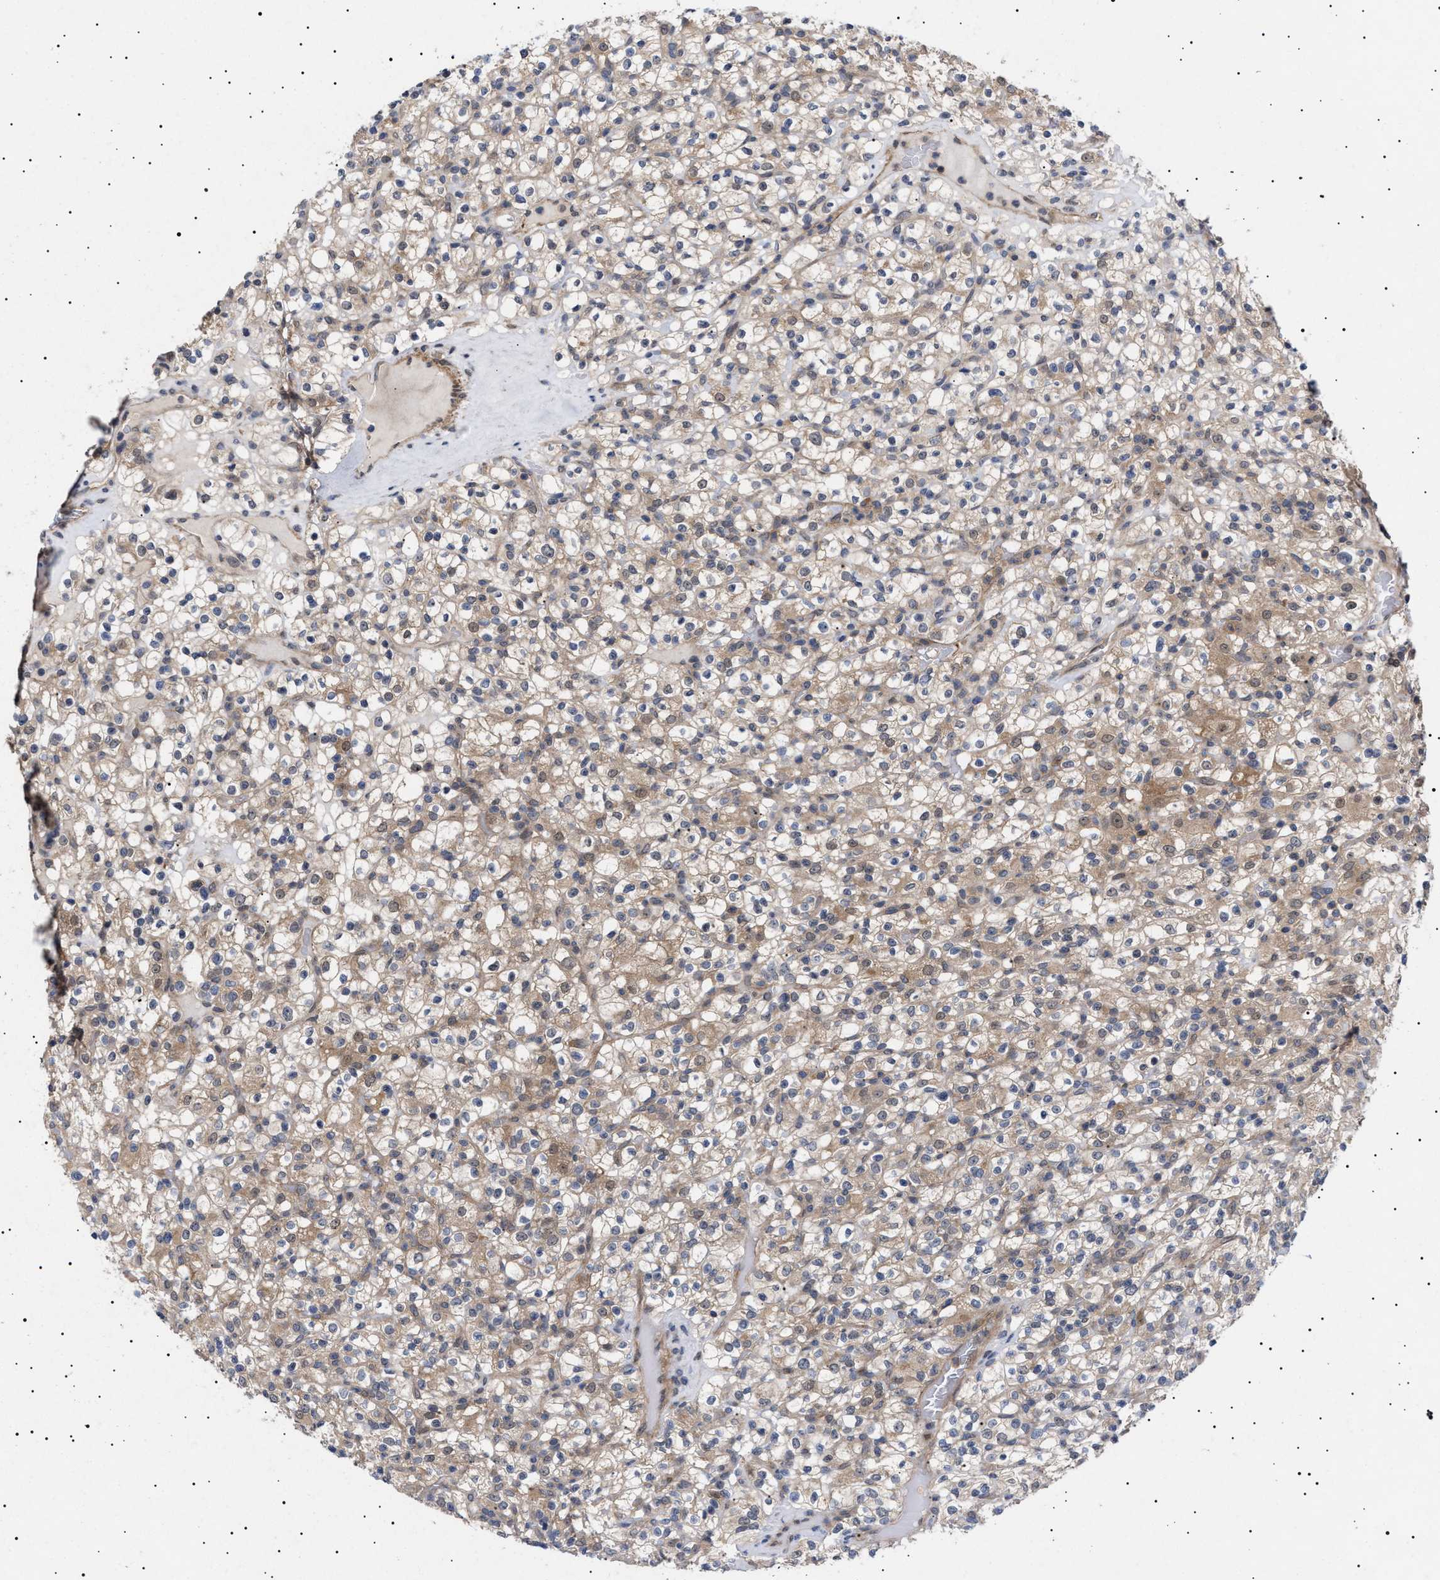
{"staining": {"intensity": "weak", "quantity": ">75%", "location": "cytoplasmic/membranous"}, "tissue": "renal cancer", "cell_type": "Tumor cells", "image_type": "cancer", "snomed": [{"axis": "morphology", "description": "Normal tissue, NOS"}, {"axis": "morphology", "description": "Adenocarcinoma, NOS"}, {"axis": "topography", "description": "Kidney"}], "caption": "Immunohistochemical staining of human adenocarcinoma (renal) displays low levels of weak cytoplasmic/membranous staining in about >75% of tumor cells.", "gene": "NPLOC4", "patient": {"sex": "female", "age": 72}}